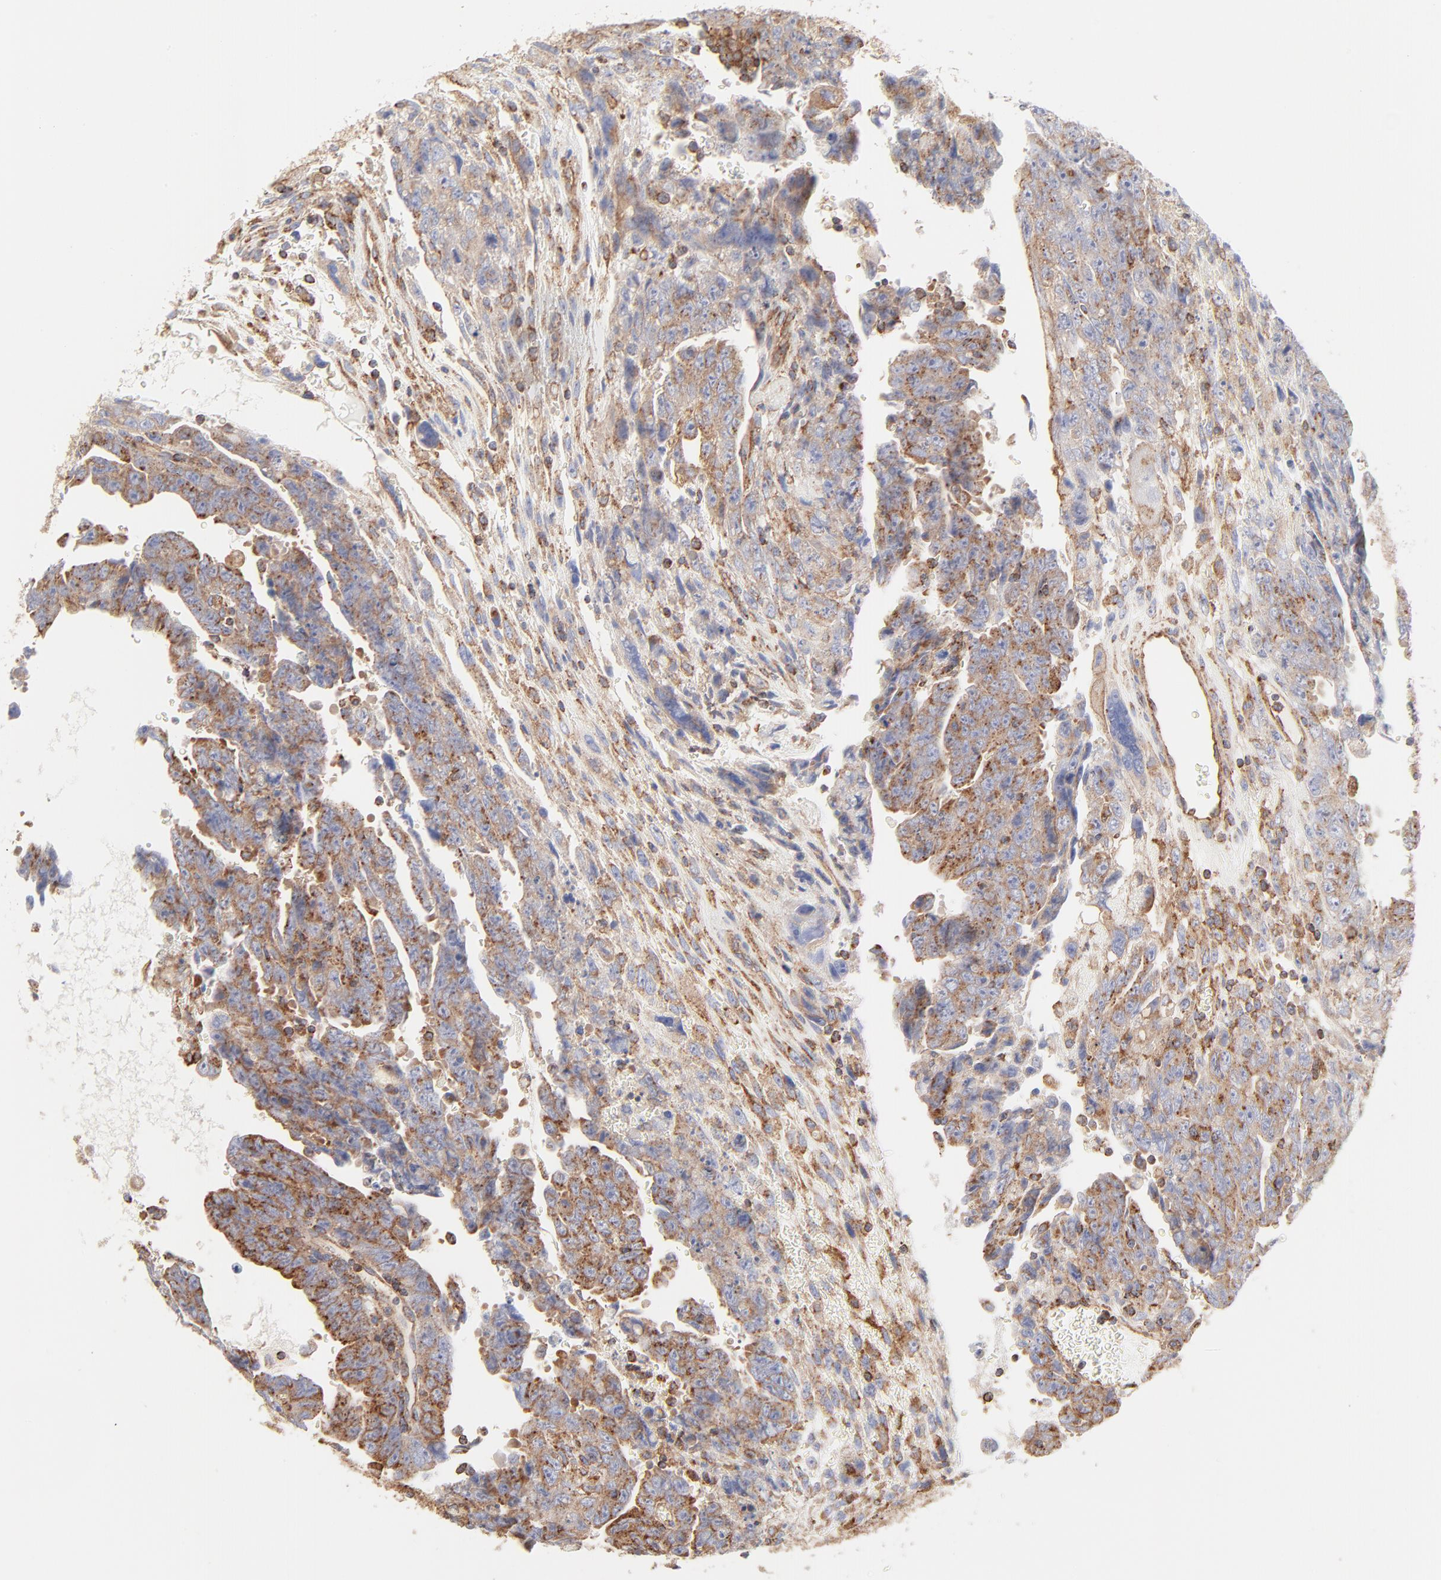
{"staining": {"intensity": "strong", "quantity": ">75%", "location": "cytoplasmic/membranous"}, "tissue": "testis cancer", "cell_type": "Tumor cells", "image_type": "cancer", "snomed": [{"axis": "morphology", "description": "Carcinoma, Embryonal, NOS"}, {"axis": "topography", "description": "Testis"}], "caption": "Embryonal carcinoma (testis) tissue demonstrates strong cytoplasmic/membranous staining in about >75% of tumor cells", "gene": "CLTB", "patient": {"sex": "male", "age": 28}}